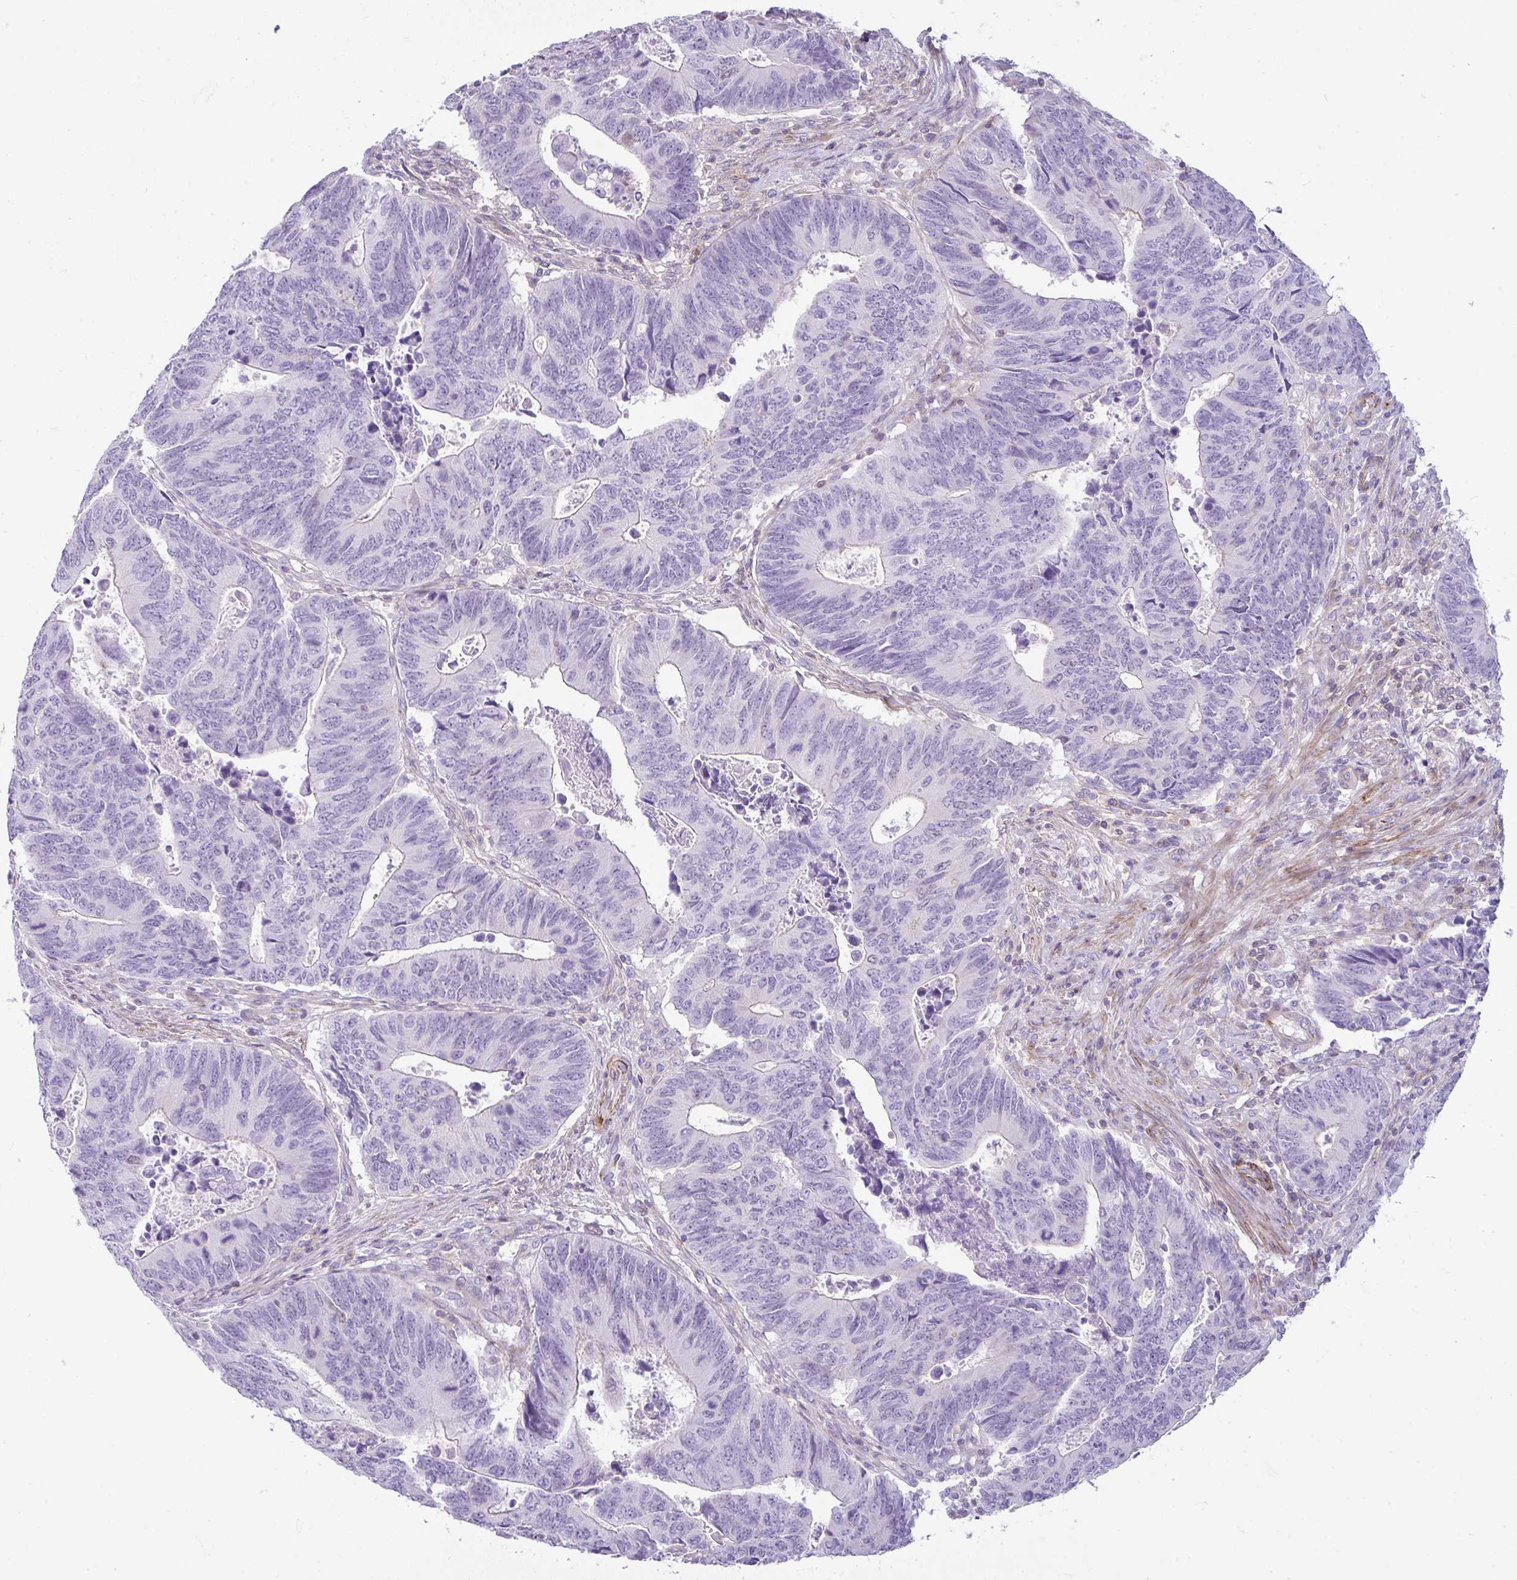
{"staining": {"intensity": "negative", "quantity": "none", "location": "none"}, "tissue": "colorectal cancer", "cell_type": "Tumor cells", "image_type": "cancer", "snomed": [{"axis": "morphology", "description": "Adenocarcinoma, NOS"}, {"axis": "topography", "description": "Colon"}], "caption": "Protein analysis of colorectal cancer exhibits no significant staining in tumor cells.", "gene": "CDRT15", "patient": {"sex": "male", "age": 87}}